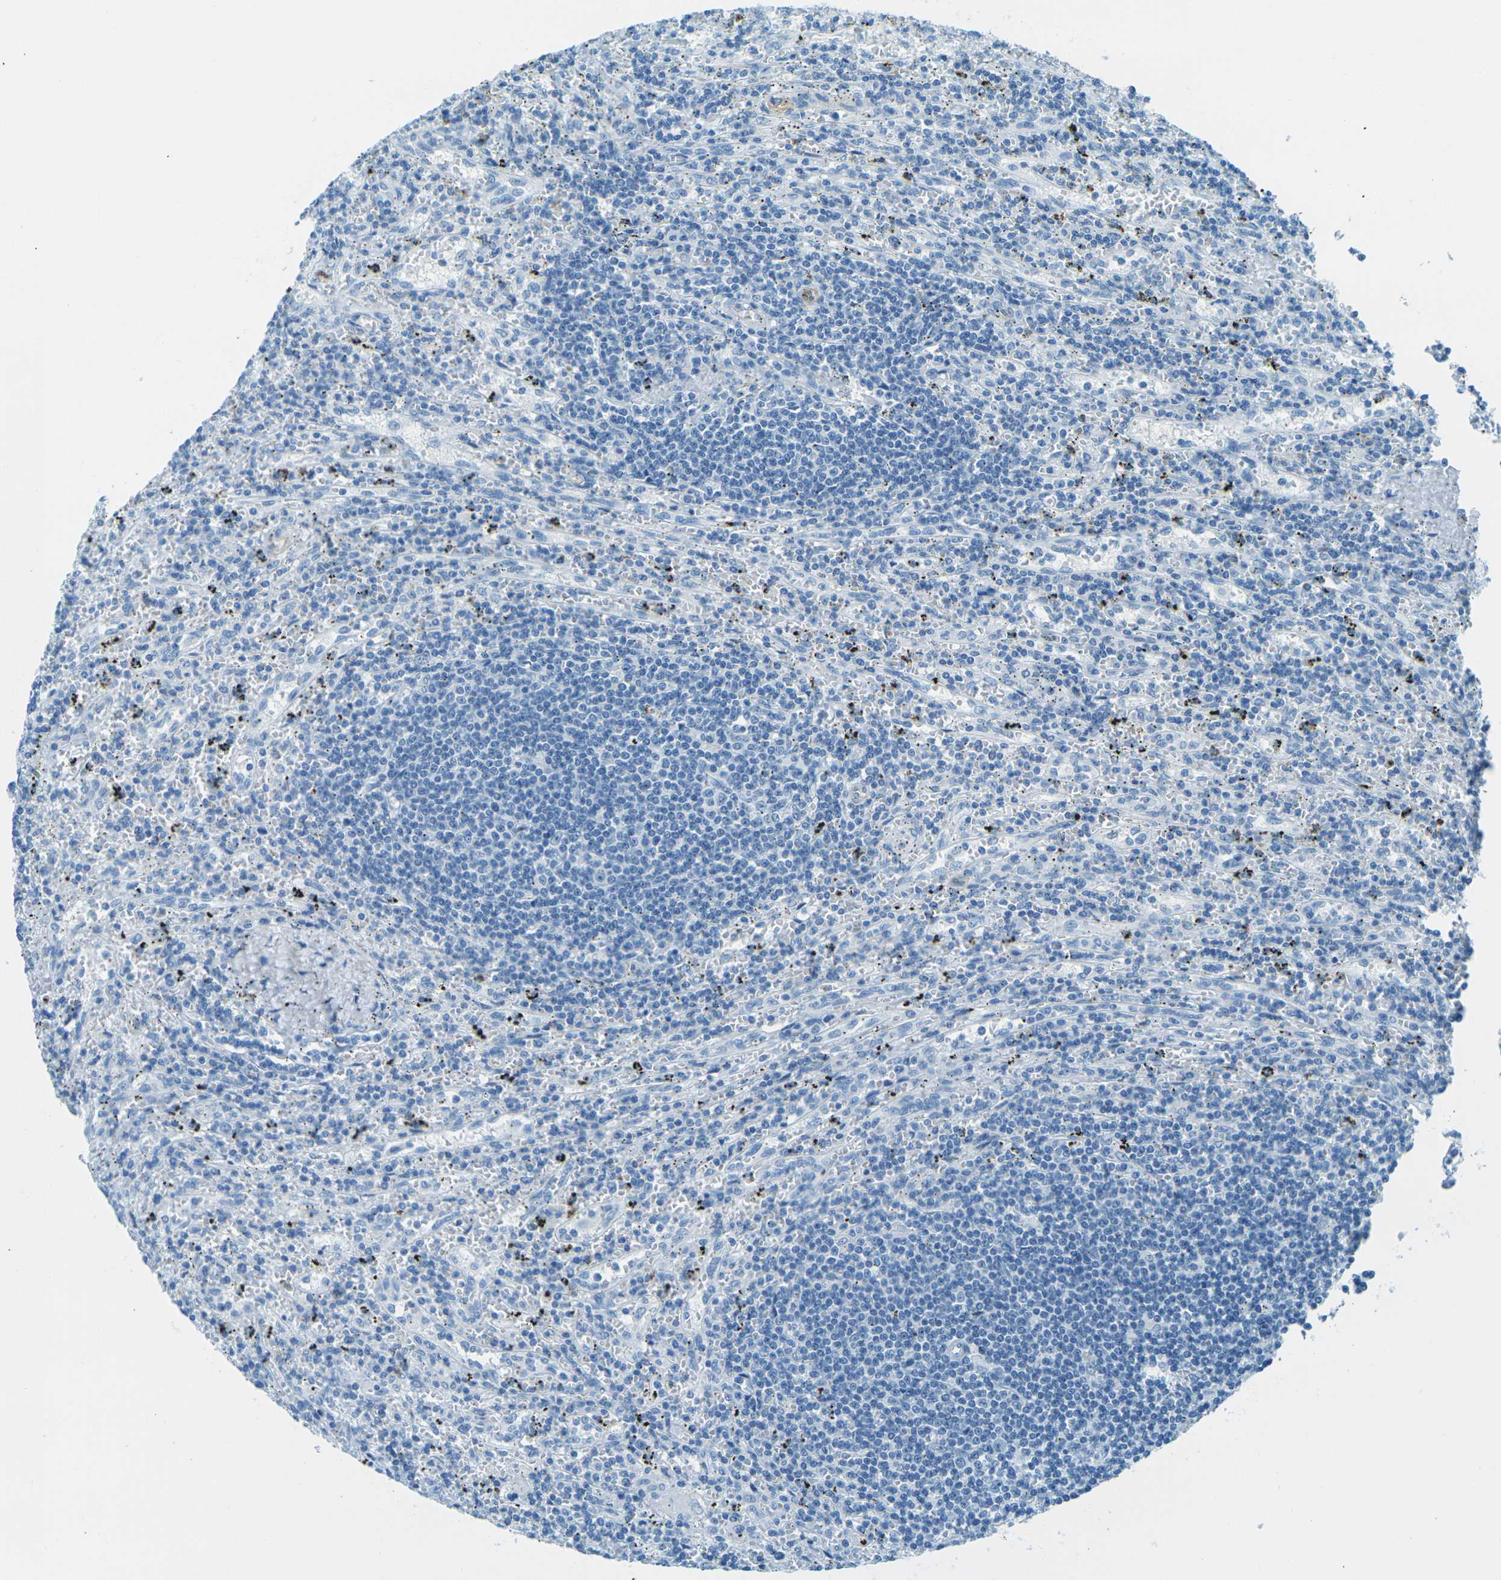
{"staining": {"intensity": "negative", "quantity": "none", "location": "none"}, "tissue": "lymphoma", "cell_type": "Tumor cells", "image_type": "cancer", "snomed": [{"axis": "morphology", "description": "Malignant lymphoma, non-Hodgkin's type, Low grade"}, {"axis": "topography", "description": "Spleen"}], "caption": "Micrograph shows no significant protein expression in tumor cells of lymphoma.", "gene": "OCLN", "patient": {"sex": "male", "age": 76}}